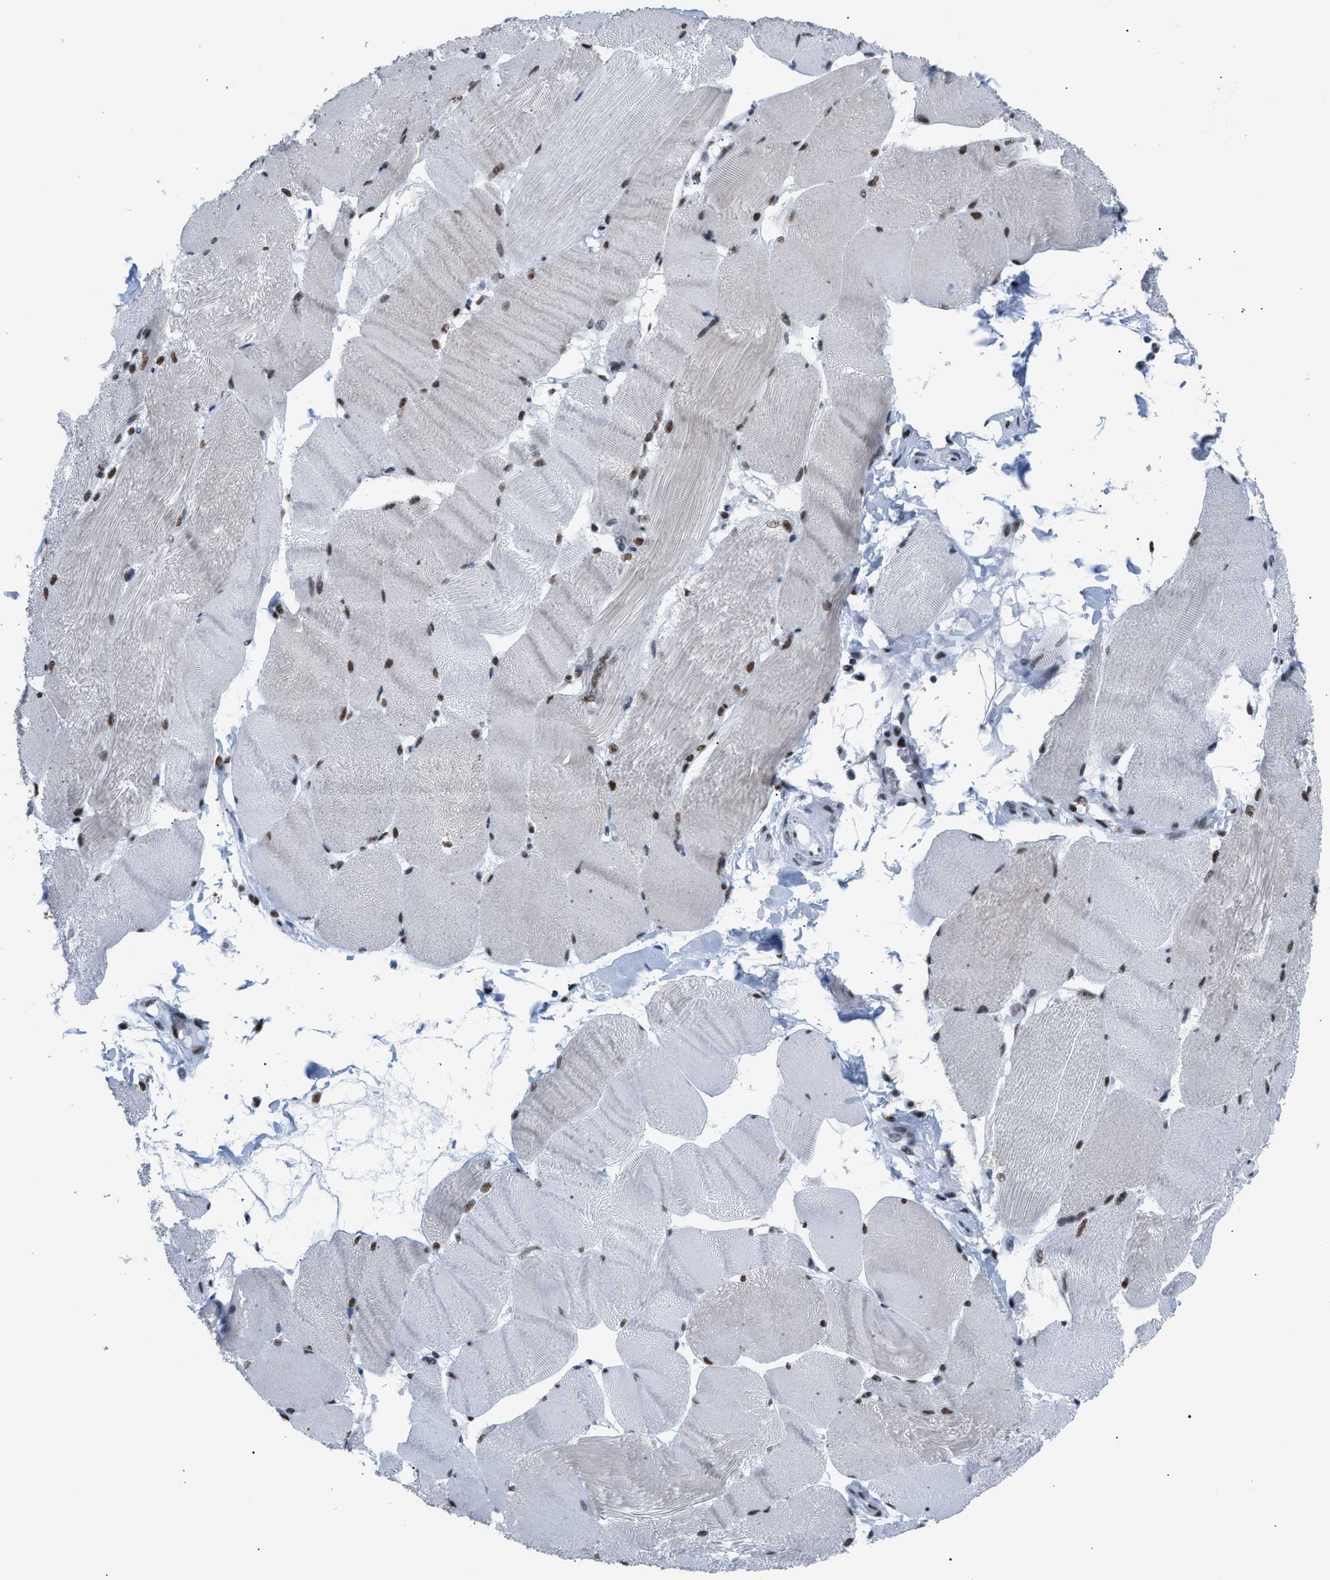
{"staining": {"intensity": "moderate", "quantity": "25%-75%", "location": "nuclear"}, "tissue": "skeletal muscle", "cell_type": "Myocytes", "image_type": "normal", "snomed": [{"axis": "morphology", "description": "Normal tissue, NOS"}, {"axis": "topography", "description": "Skin"}, {"axis": "topography", "description": "Skeletal muscle"}], "caption": "A brown stain highlights moderate nuclear staining of a protein in myocytes of unremarkable human skeletal muscle. (Brightfield microscopy of DAB IHC at high magnification).", "gene": "CCAR2", "patient": {"sex": "male", "age": 83}}